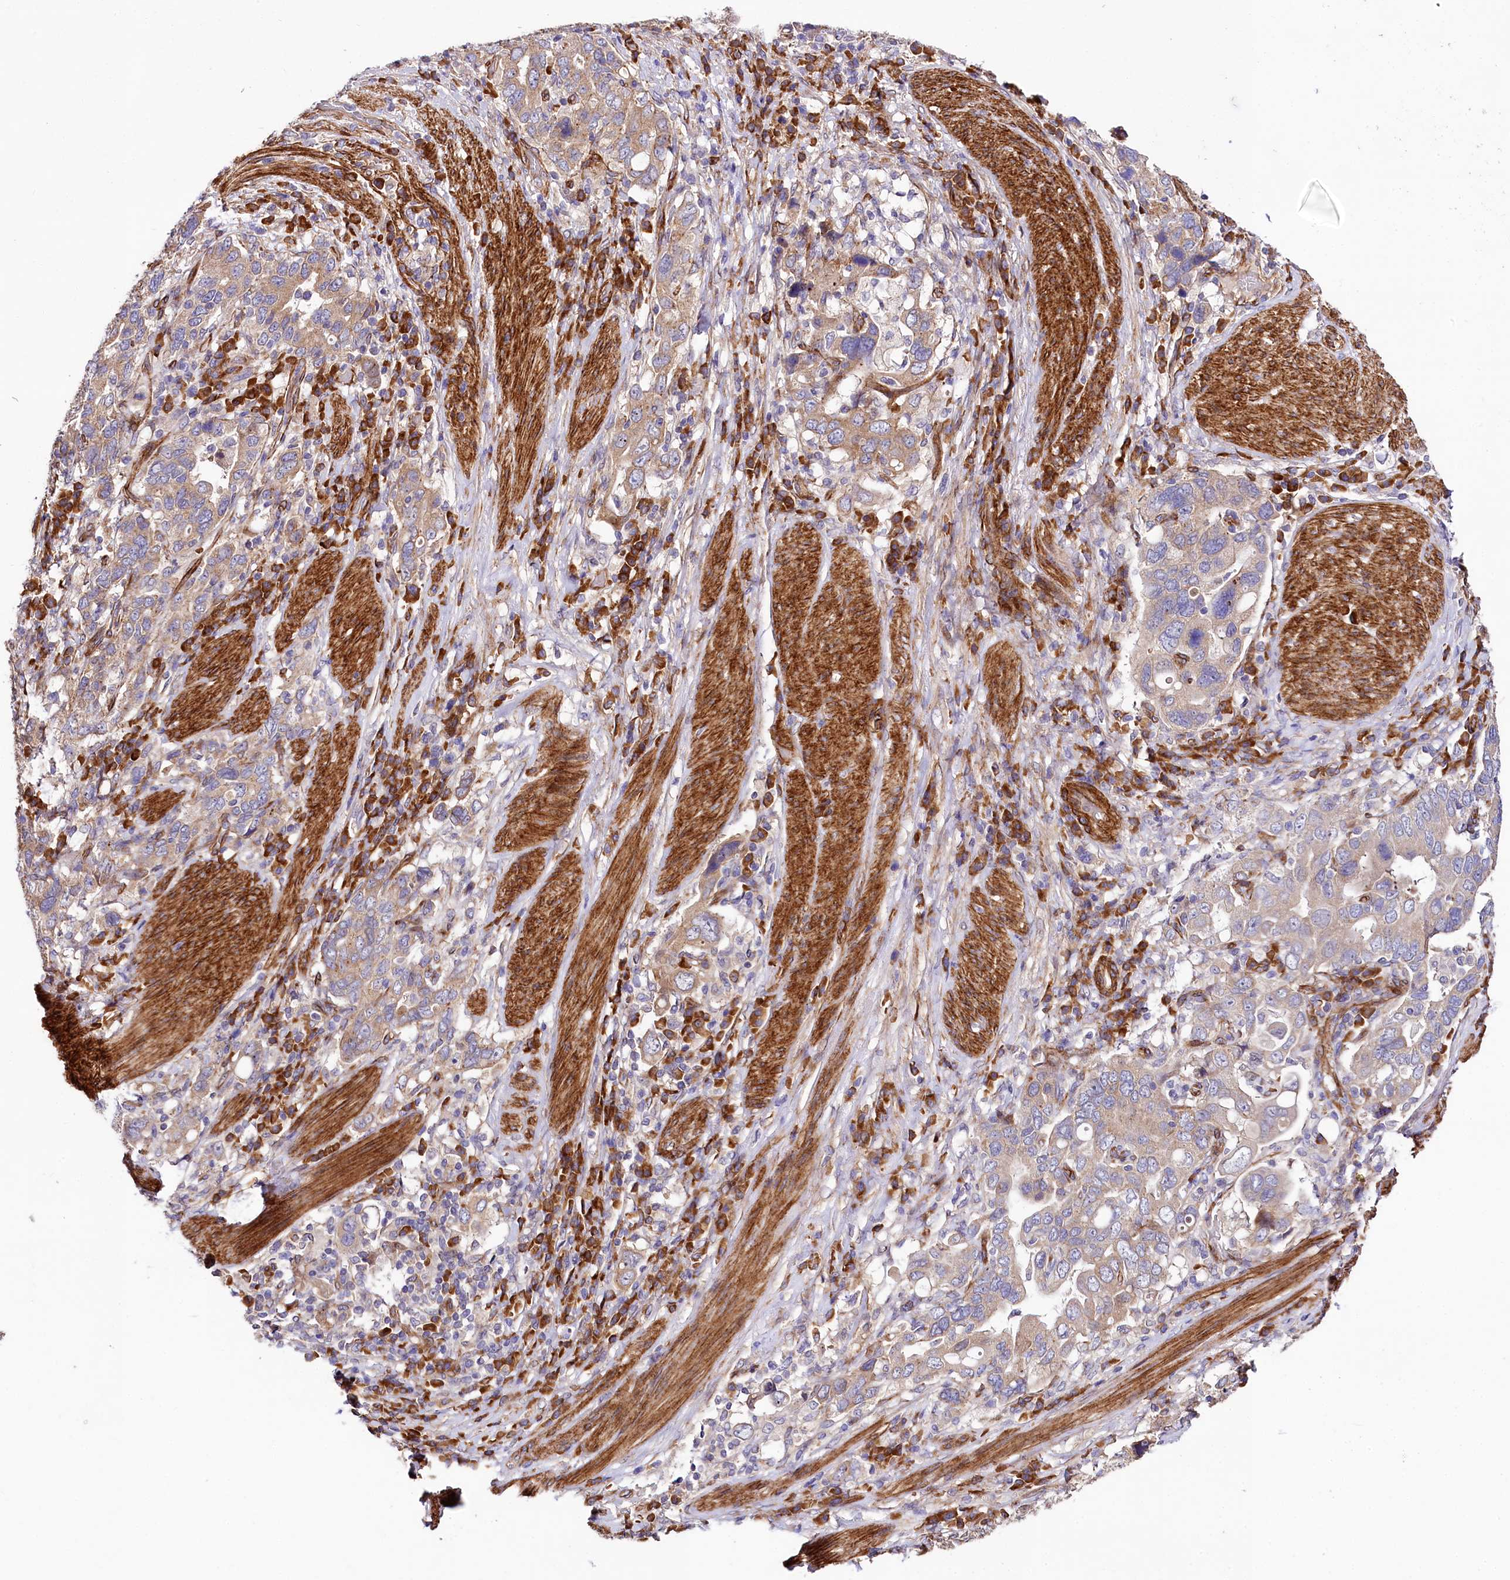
{"staining": {"intensity": "weak", "quantity": "25%-75%", "location": "cytoplasmic/membranous"}, "tissue": "stomach cancer", "cell_type": "Tumor cells", "image_type": "cancer", "snomed": [{"axis": "morphology", "description": "Adenocarcinoma, NOS"}, {"axis": "topography", "description": "Stomach, upper"}], "caption": "Human stomach cancer stained with a protein marker demonstrates weak staining in tumor cells.", "gene": "SPATS2", "patient": {"sex": "male", "age": 62}}